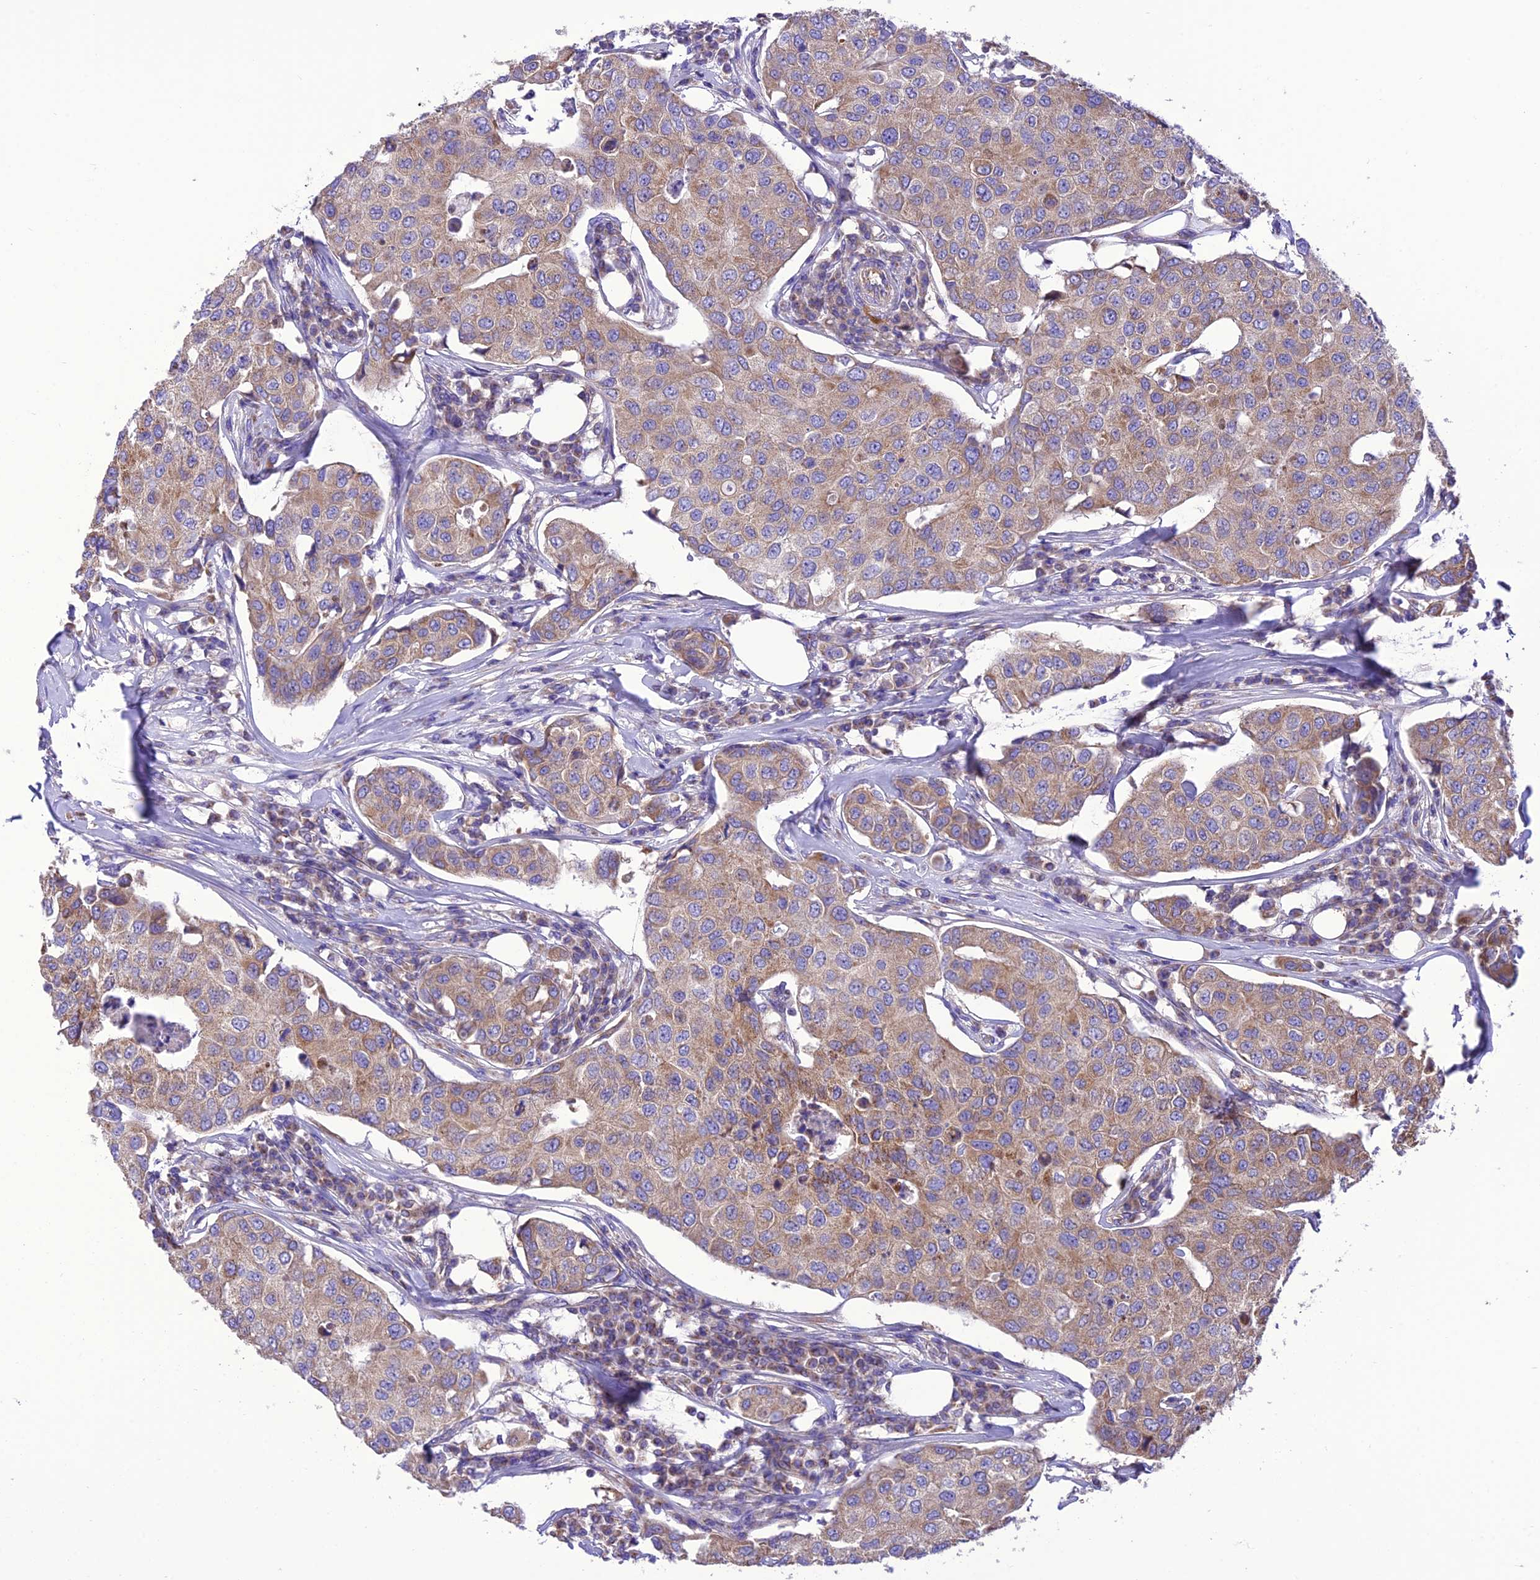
{"staining": {"intensity": "weak", "quantity": "25%-75%", "location": "cytoplasmic/membranous"}, "tissue": "breast cancer", "cell_type": "Tumor cells", "image_type": "cancer", "snomed": [{"axis": "morphology", "description": "Duct carcinoma"}, {"axis": "topography", "description": "Breast"}], "caption": "IHC photomicrograph of breast invasive ductal carcinoma stained for a protein (brown), which demonstrates low levels of weak cytoplasmic/membranous expression in about 25%-75% of tumor cells.", "gene": "MAP3K12", "patient": {"sex": "female", "age": 80}}